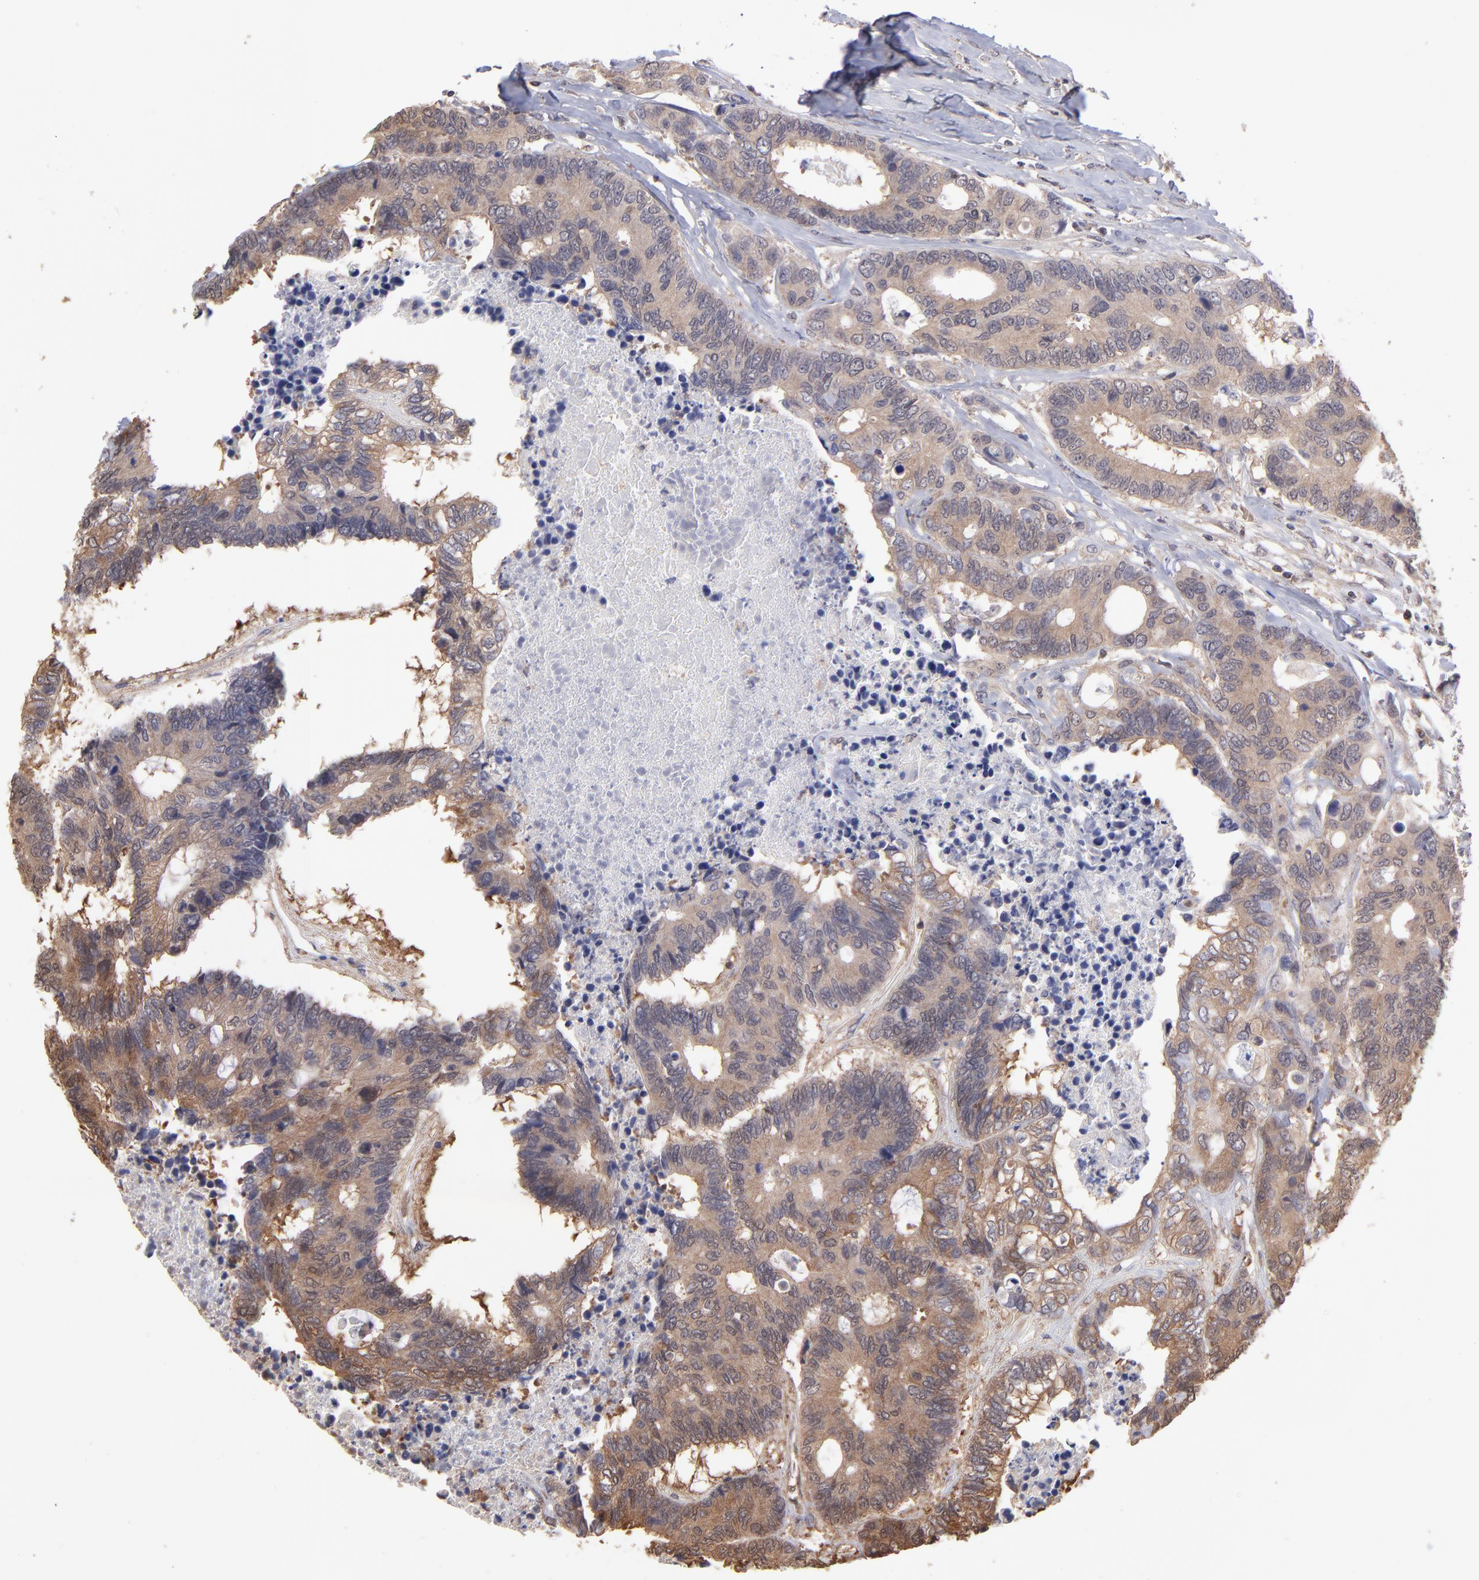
{"staining": {"intensity": "strong", "quantity": ">75%", "location": "cytoplasmic/membranous"}, "tissue": "colorectal cancer", "cell_type": "Tumor cells", "image_type": "cancer", "snomed": [{"axis": "morphology", "description": "Adenocarcinoma, NOS"}, {"axis": "topography", "description": "Rectum"}], "caption": "Immunohistochemistry (IHC) micrograph of adenocarcinoma (colorectal) stained for a protein (brown), which exhibits high levels of strong cytoplasmic/membranous staining in approximately >75% of tumor cells.", "gene": "MAP2K2", "patient": {"sex": "male", "age": 55}}